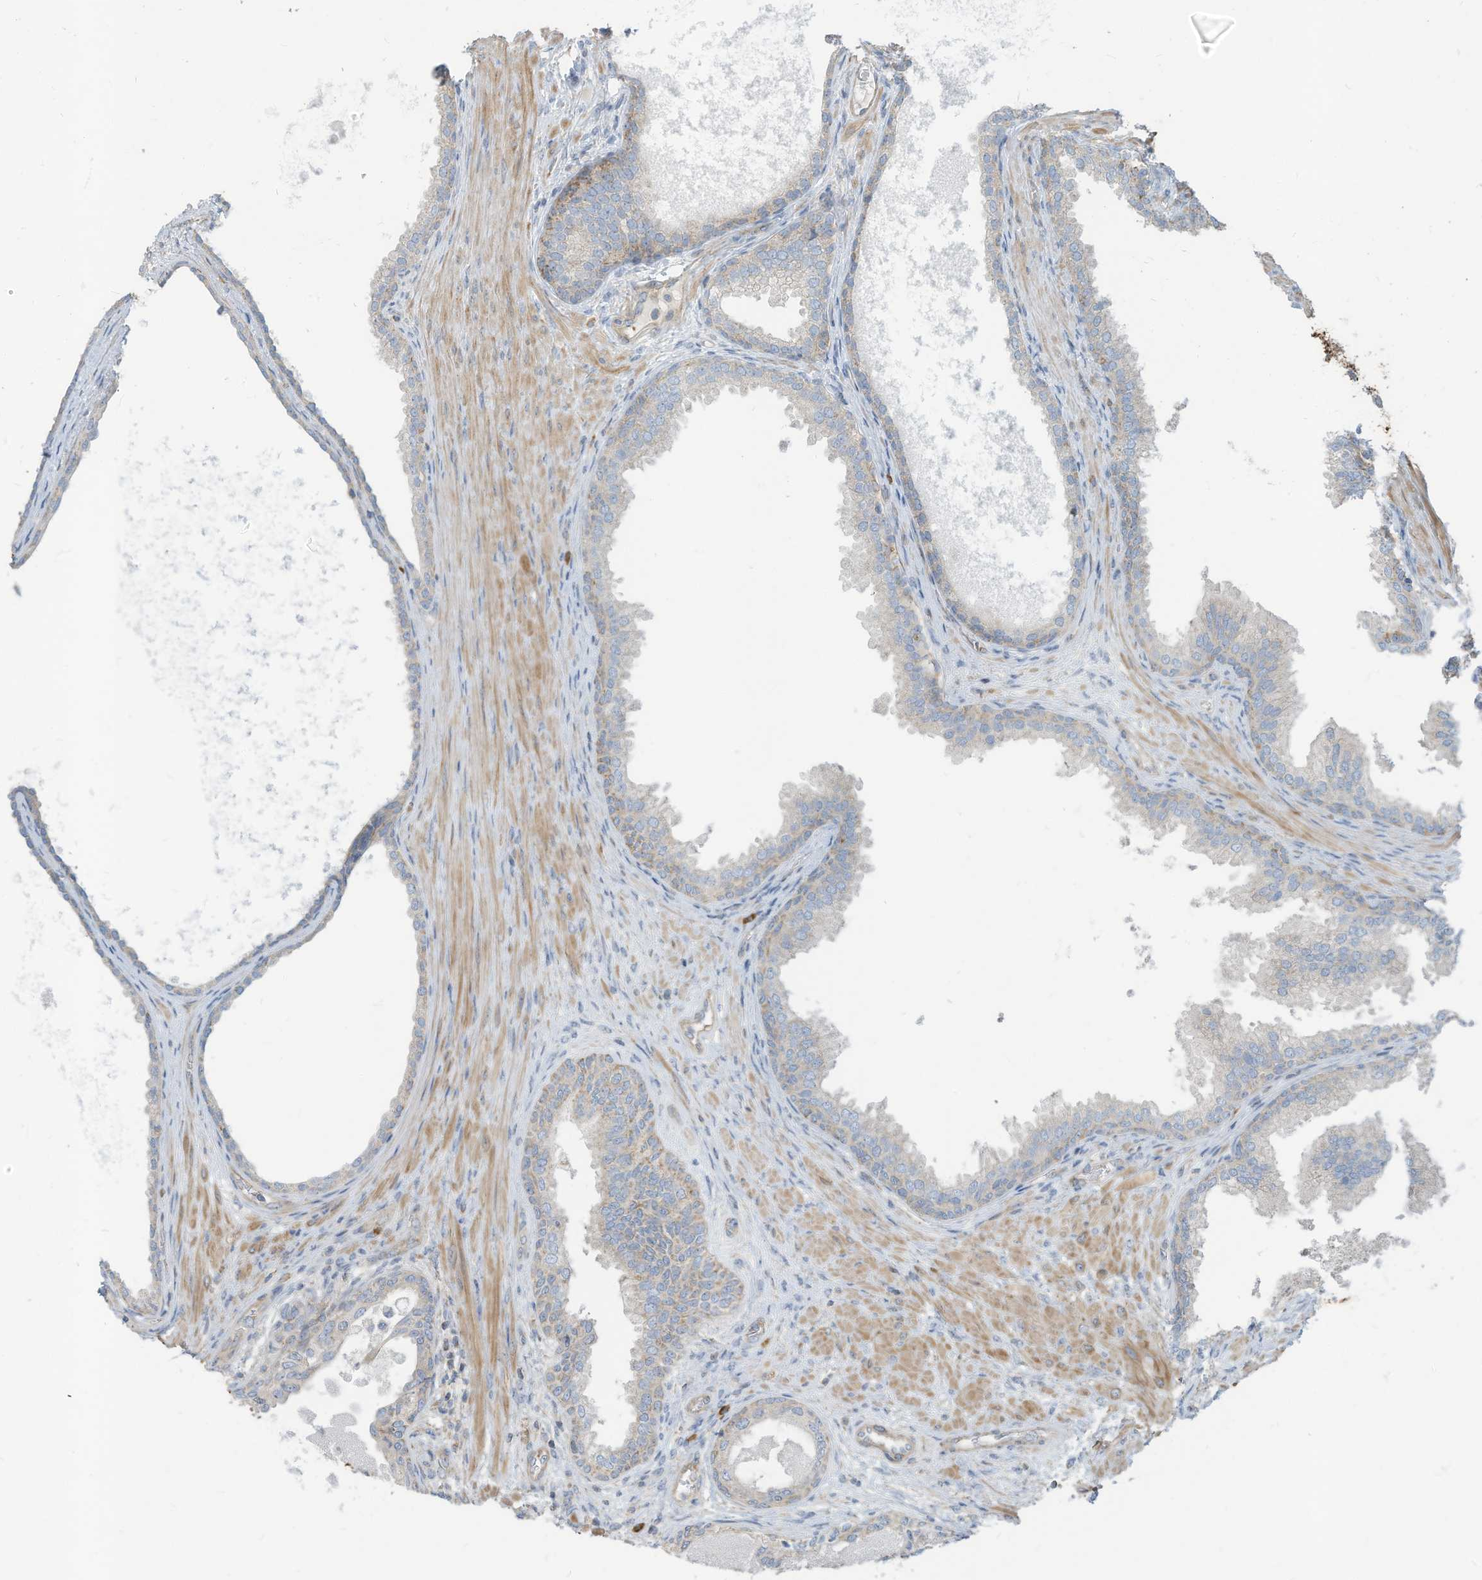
{"staining": {"intensity": "moderate", "quantity": "<25%", "location": "cytoplasmic/membranous"}, "tissue": "prostate", "cell_type": "Glandular cells", "image_type": "normal", "snomed": [{"axis": "morphology", "description": "Normal tissue, NOS"}, {"axis": "topography", "description": "Prostate"}], "caption": "Brown immunohistochemical staining in unremarkable prostate demonstrates moderate cytoplasmic/membranous staining in approximately <25% of glandular cells. Using DAB (brown) and hematoxylin (blue) stains, captured at high magnification using brightfield microscopy.", "gene": "GTPBP2", "patient": {"sex": "male", "age": 76}}